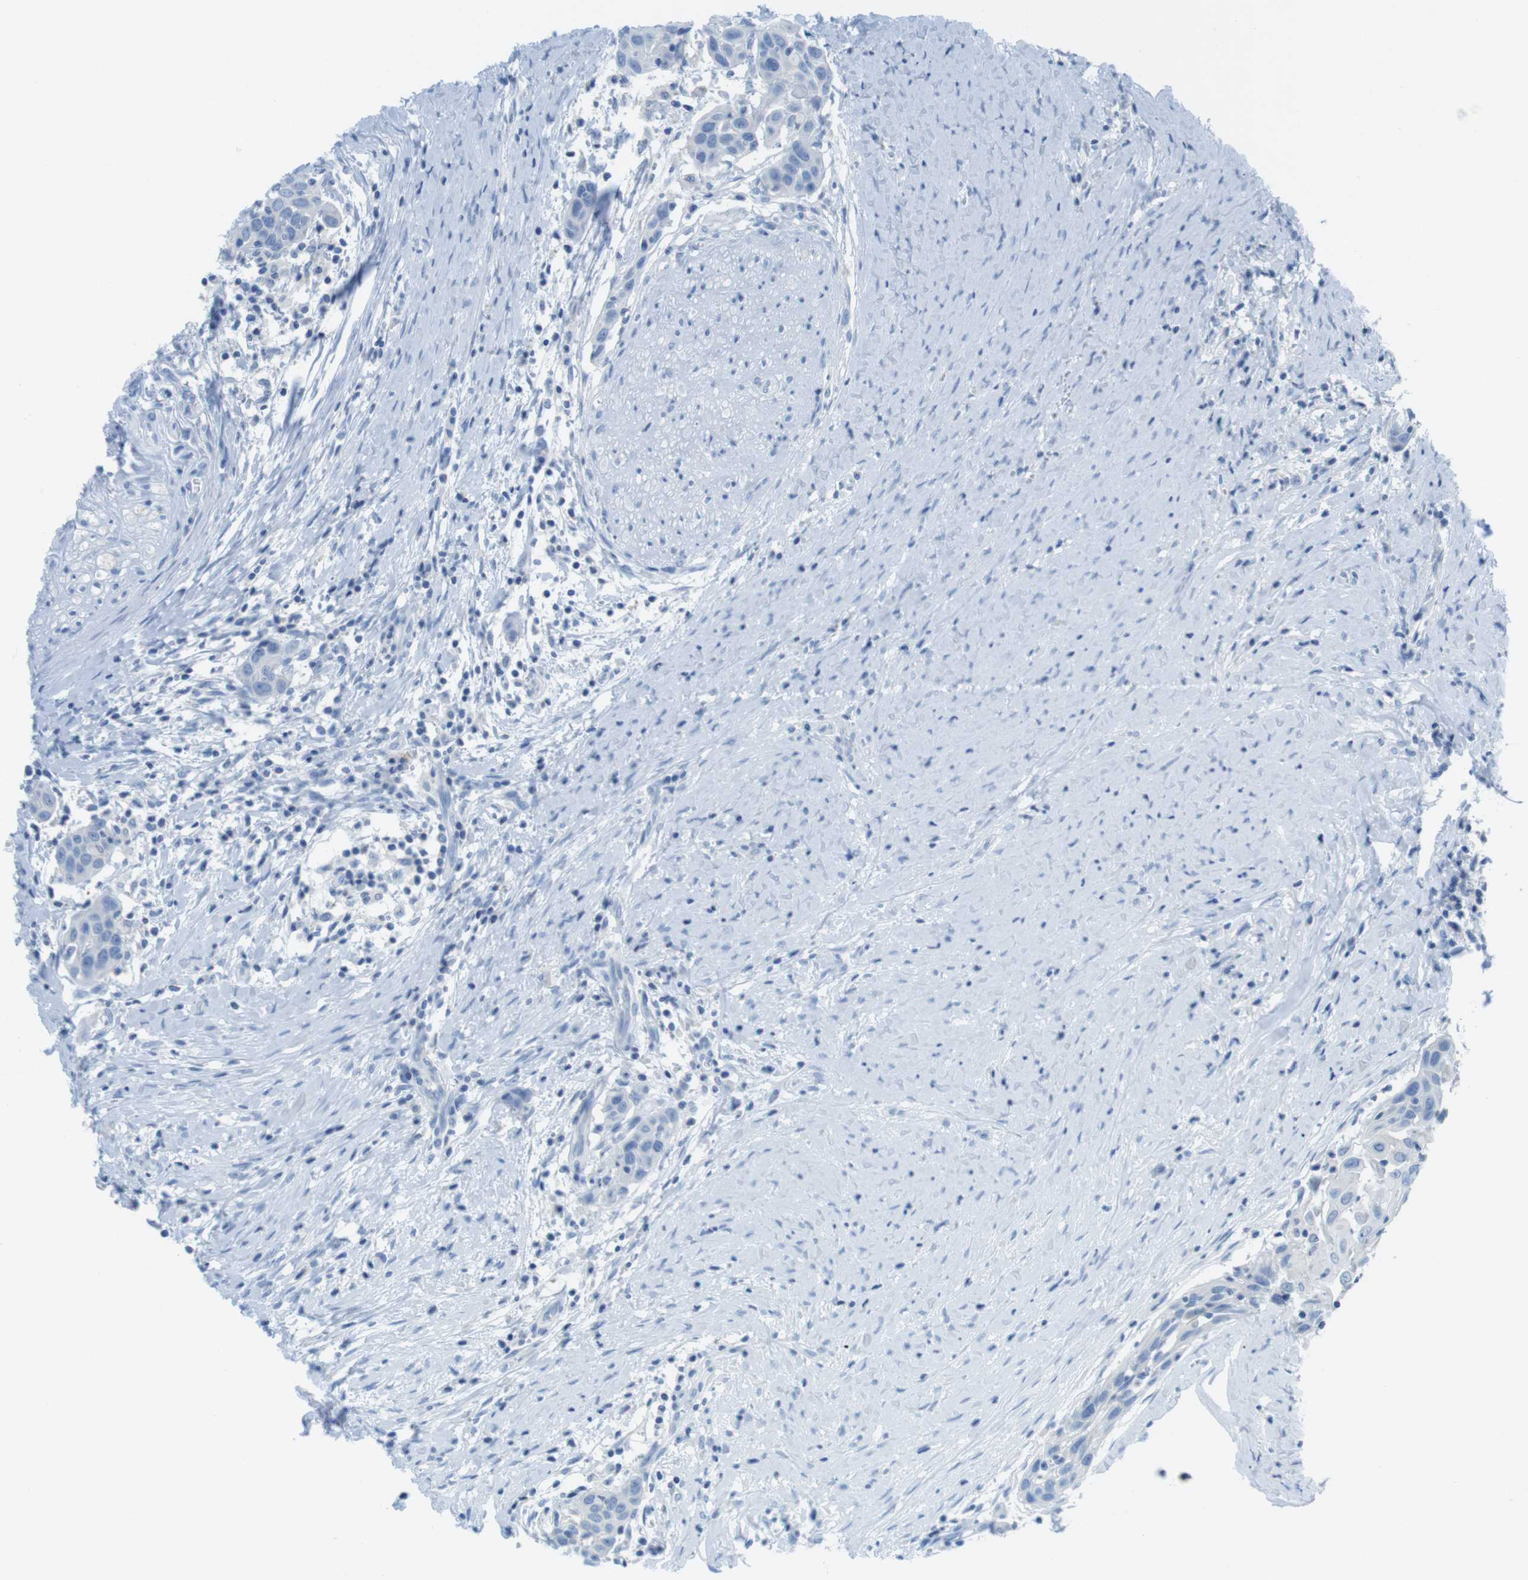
{"staining": {"intensity": "negative", "quantity": "none", "location": "none"}, "tissue": "head and neck cancer", "cell_type": "Tumor cells", "image_type": "cancer", "snomed": [{"axis": "morphology", "description": "Squamous cell carcinoma, NOS"}, {"axis": "topography", "description": "Oral tissue"}, {"axis": "topography", "description": "Head-Neck"}], "caption": "An immunohistochemistry (IHC) image of squamous cell carcinoma (head and neck) is shown. There is no staining in tumor cells of squamous cell carcinoma (head and neck).", "gene": "ASIC5", "patient": {"sex": "female", "age": 50}}